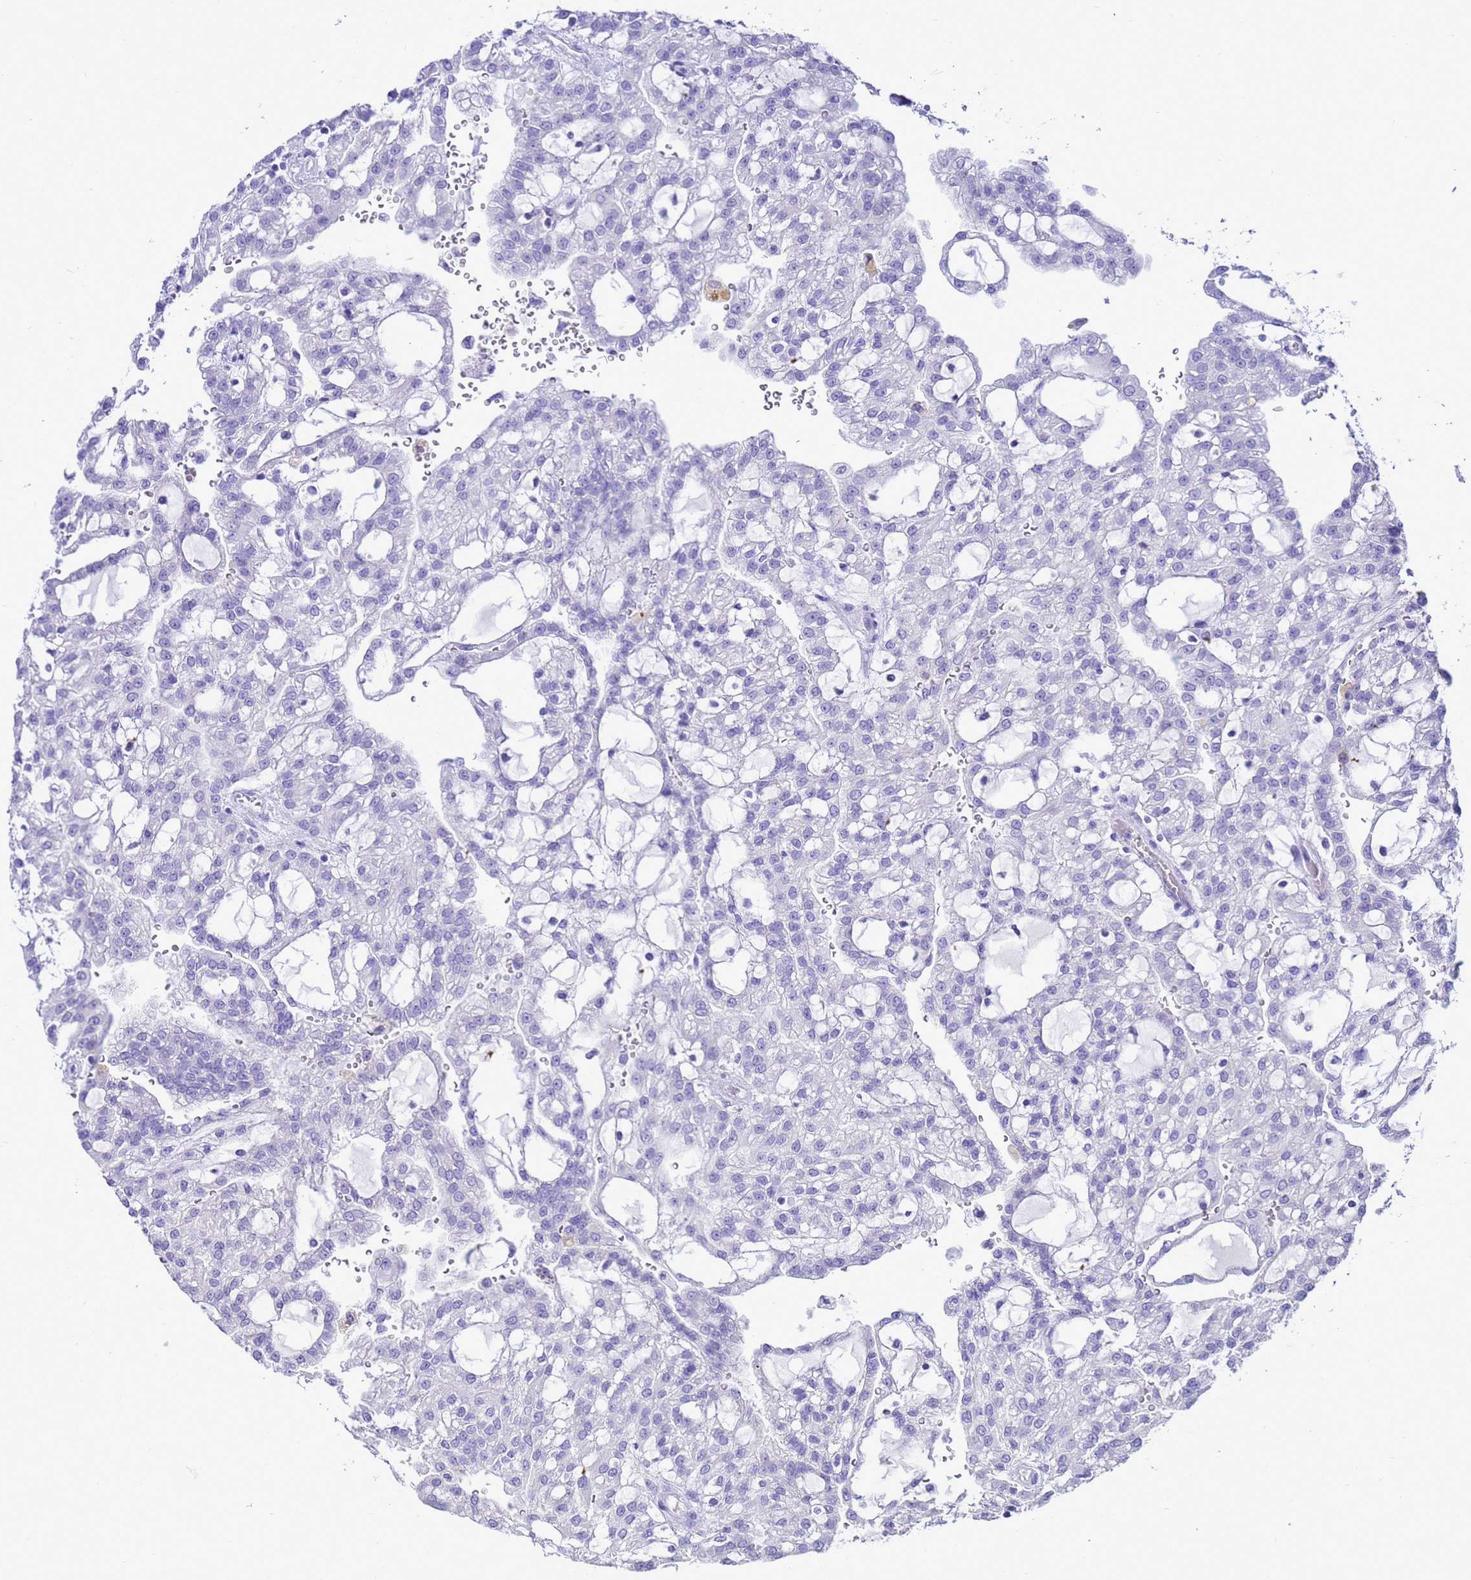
{"staining": {"intensity": "negative", "quantity": "none", "location": "none"}, "tissue": "renal cancer", "cell_type": "Tumor cells", "image_type": "cancer", "snomed": [{"axis": "morphology", "description": "Adenocarcinoma, NOS"}, {"axis": "topography", "description": "Kidney"}], "caption": "High power microscopy histopathology image of an IHC micrograph of renal cancer (adenocarcinoma), revealing no significant staining in tumor cells.", "gene": "BEST2", "patient": {"sex": "male", "age": 63}}